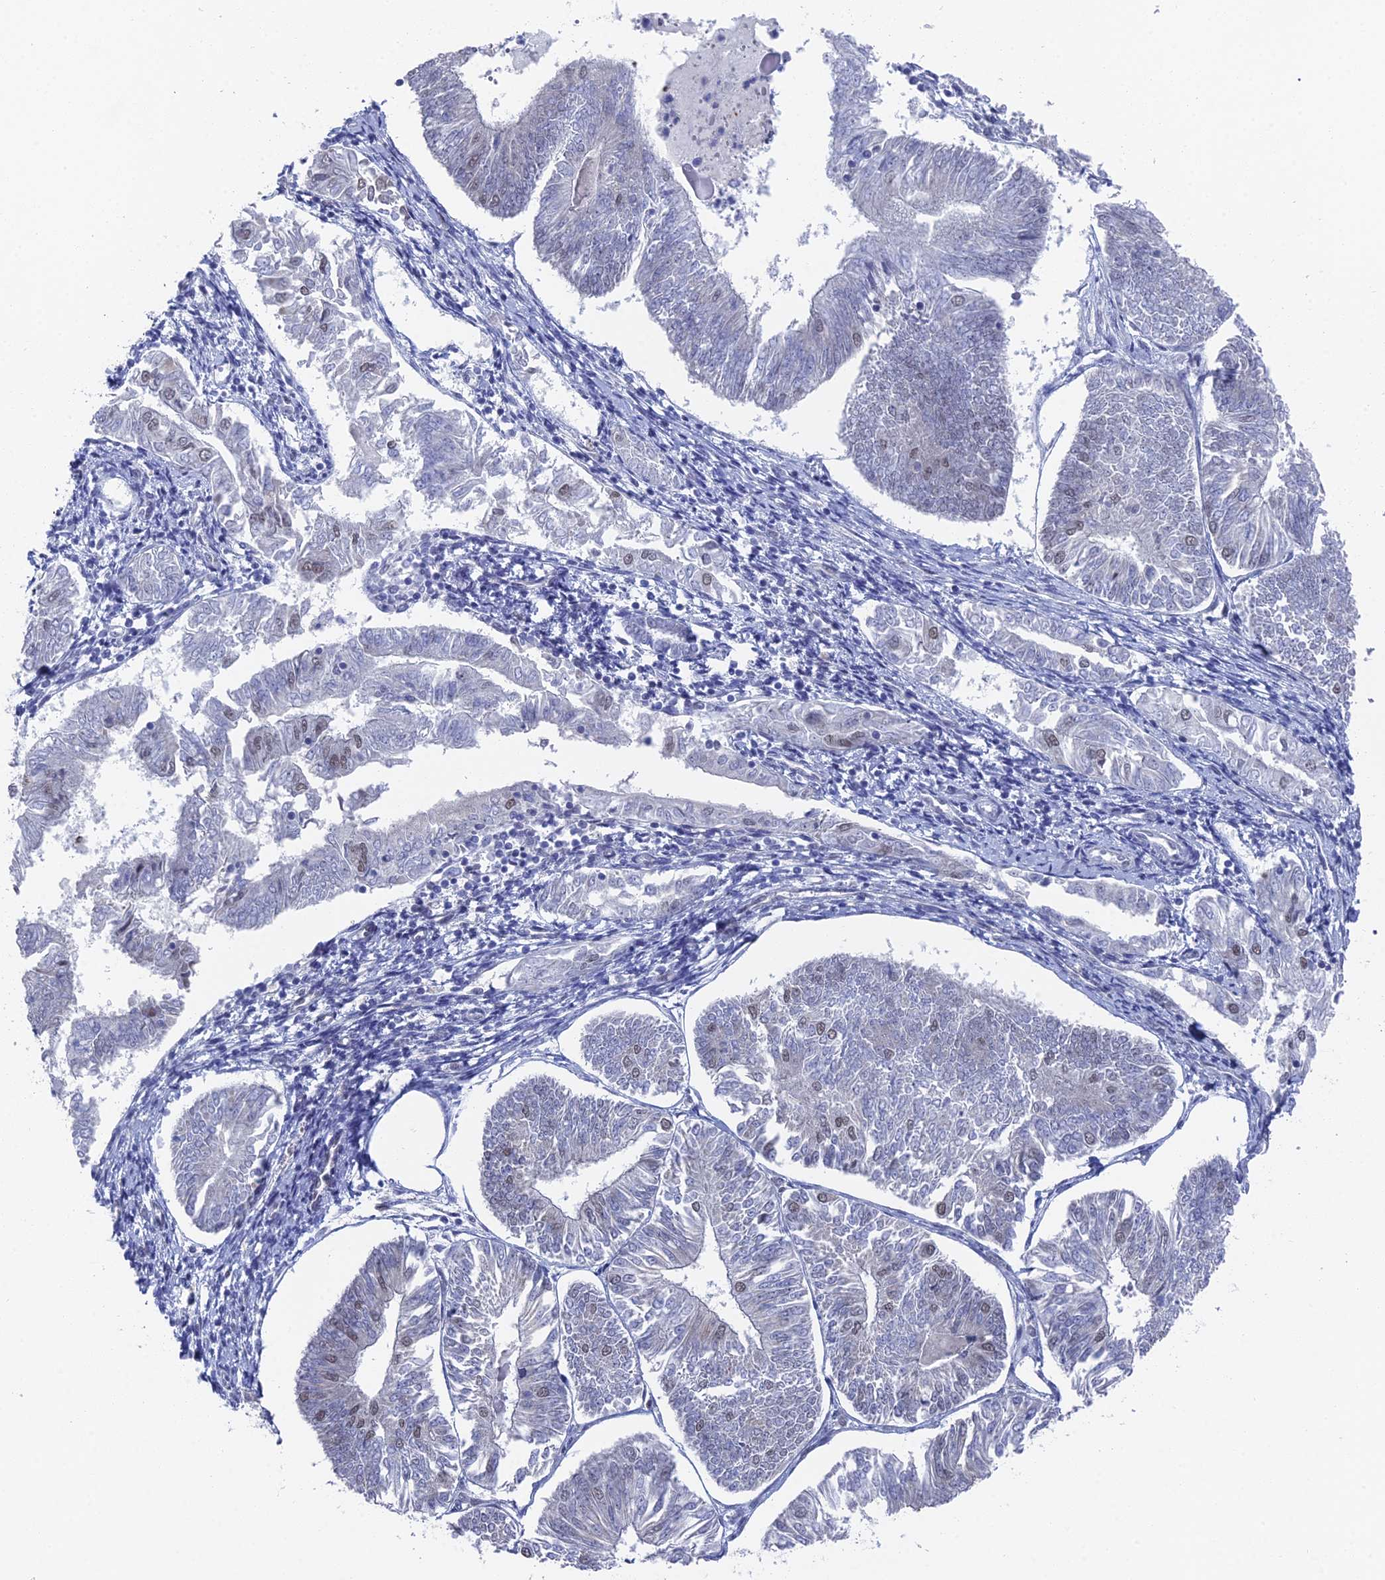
{"staining": {"intensity": "weak", "quantity": "<25%", "location": "nuclear"}, "tissue": "endometrial cancer", "cell_type": "Tumor cells", "image_type": "cancer", "snomed": [{"axis": "morphology", "description": "Adenocarcinoma, NOS"}, {"axis": "topography", "description": "Endometrium"}], "caption": "An immunohistochemistry (IHC) photomicrograph of endometrial adenocarcinoma is shown. There is no staining in tumor cells of endometrial adenocarcinoma.", "gene": "FHIP2A", "patient": {"sex": "female", "age": 58}}